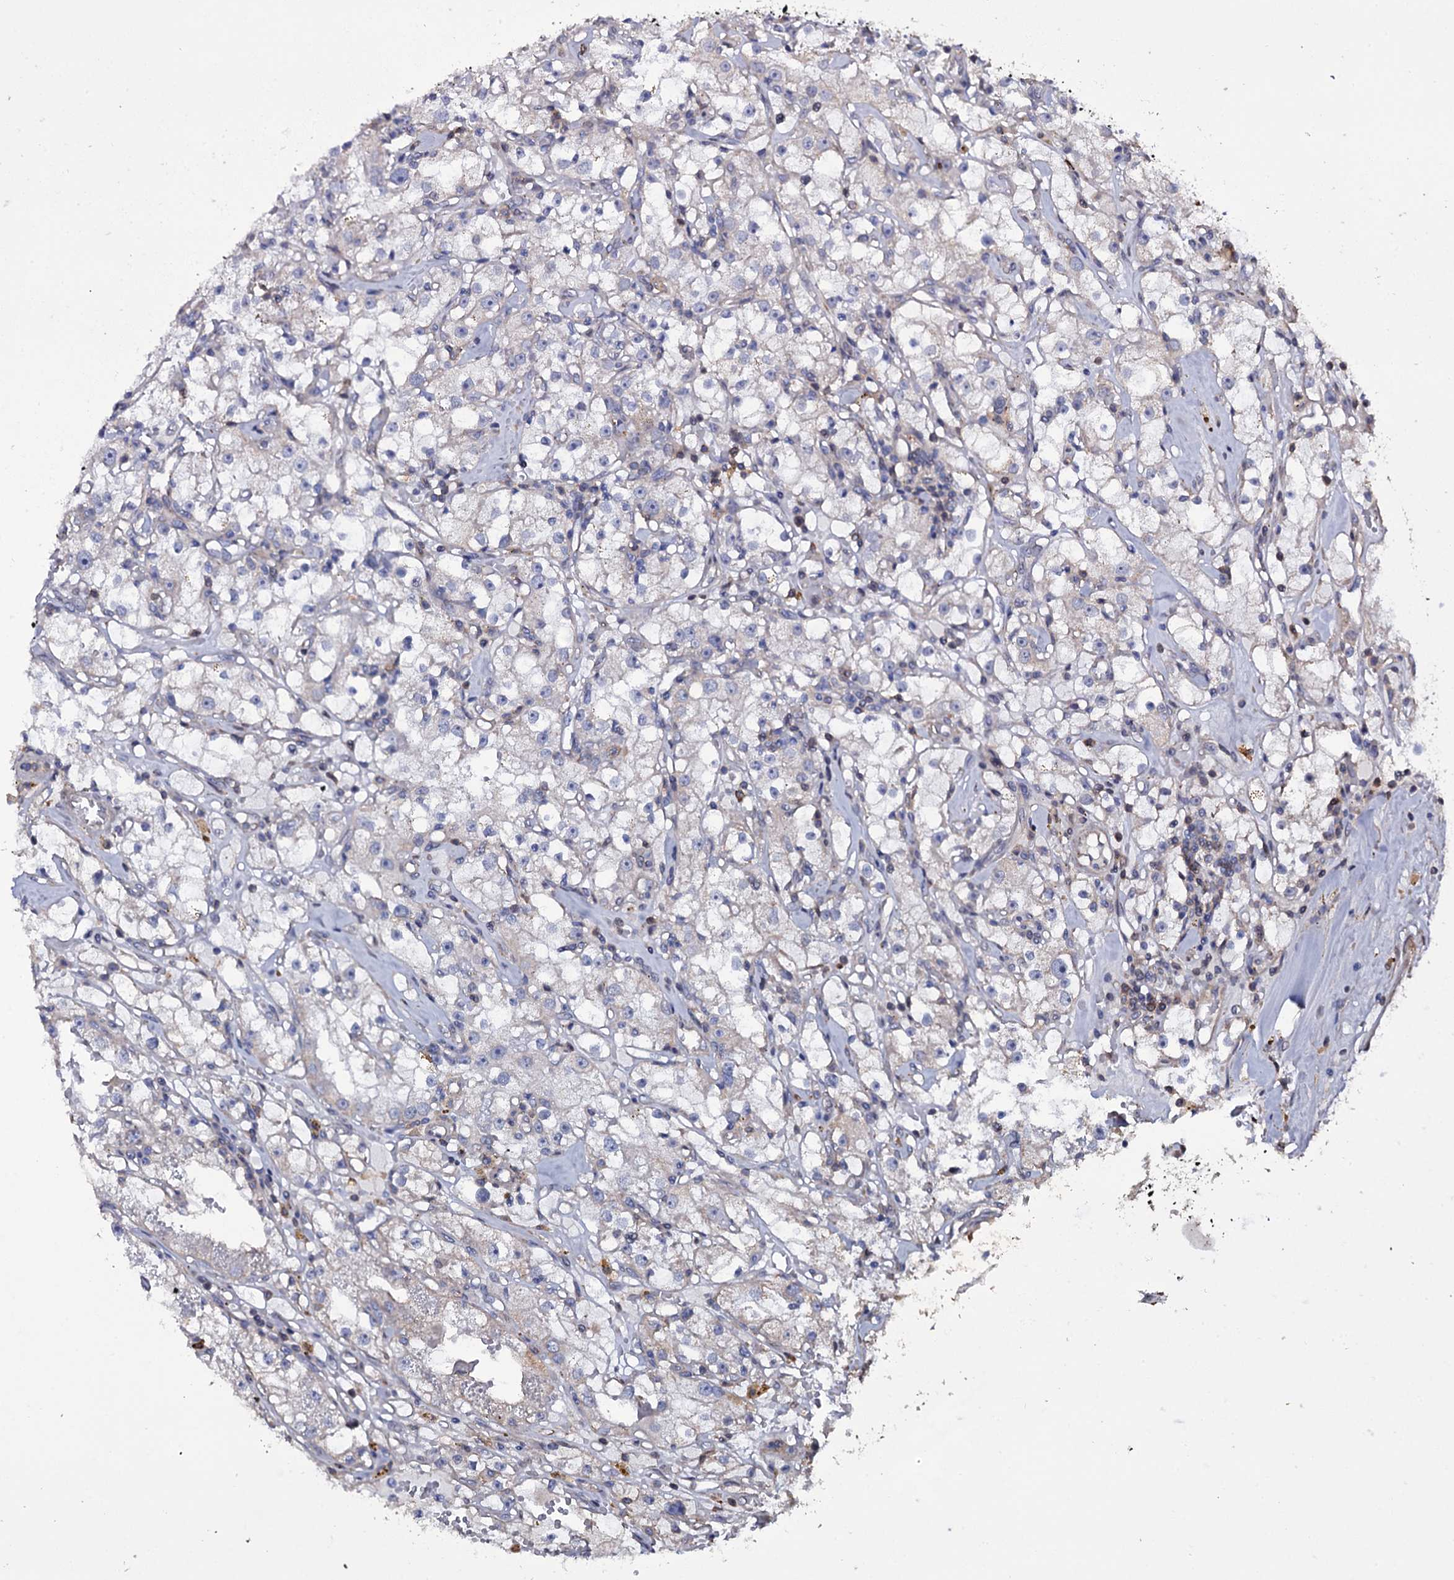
{"staining": {"intensity": "weak", "quantity": "<25%", "location": "cytoplasmic/membranous"}, "tissue": "renal cancer", "cell_type": "Tumor cells", "image_type": "cancer", "snomed": [{"axis": "morphology", "description": "Adenocarcinoma, NOS"}, {"axis": "topography", "description": "Kidney"}], "caption": "Histopathology image shows no significant protein positivity in tumor cells of renal cancer (adenocarcinoma).", "gene": "TTC23", "patient": {"sex": "male", "age": 56}}